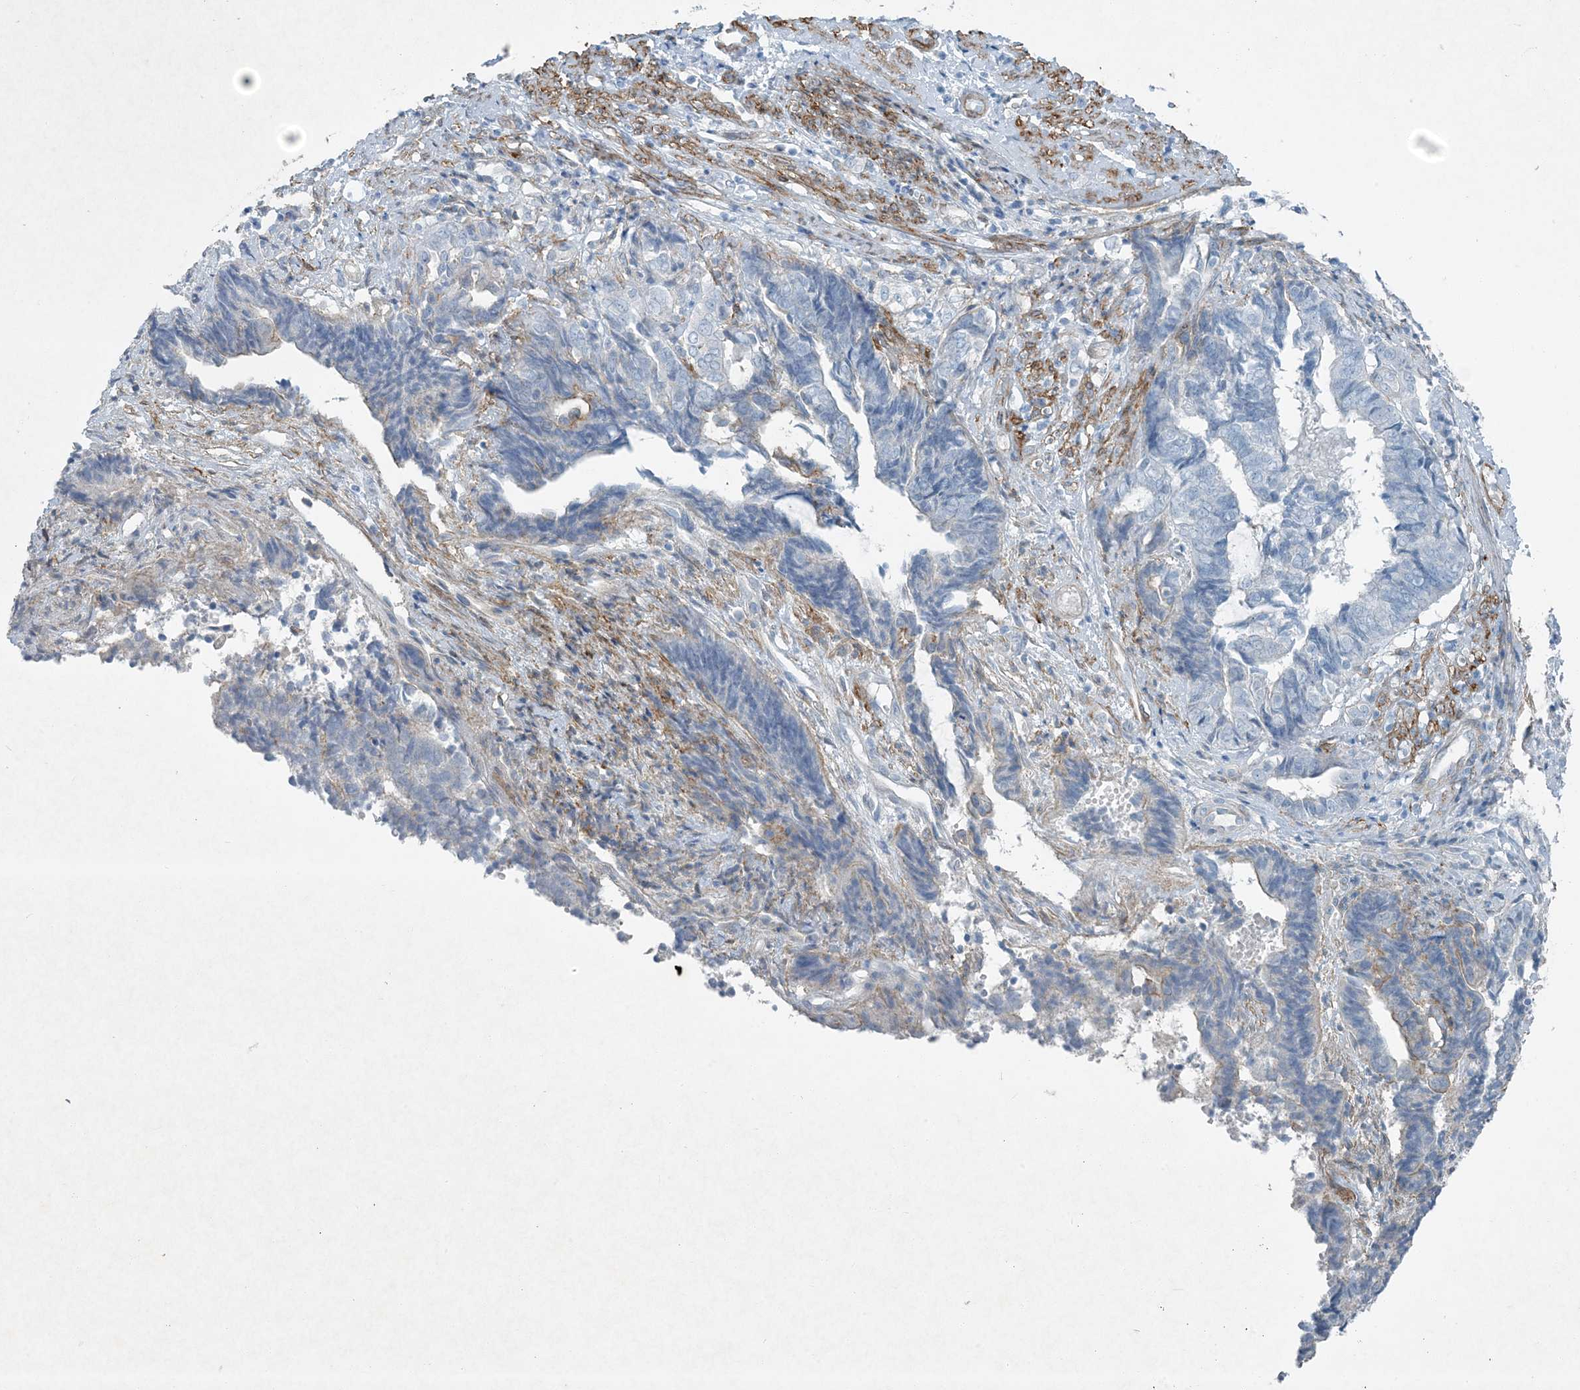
{"staining": {"intensity": "negative", "quantity": "none", "location": "none"}, "tissue": "endometrial cancer", "cell_type": "Tumor cells", "image_type": "cancer", "snomed": [{"axis": "morphology", "description": "Adenocarcinoma, NOS"}, {"axis": "topography", "description": "Uterus"}, {"axis": "topography", "description": "Endometrium"}], "caption": "Immunohistochemistry (IHC) image of endometrial adenocarcinoma stained for a protein (brown), which displays no positivity in tumor cells.", "gene": "PGM5", "patient": {"sex": "female", "age": 70}}